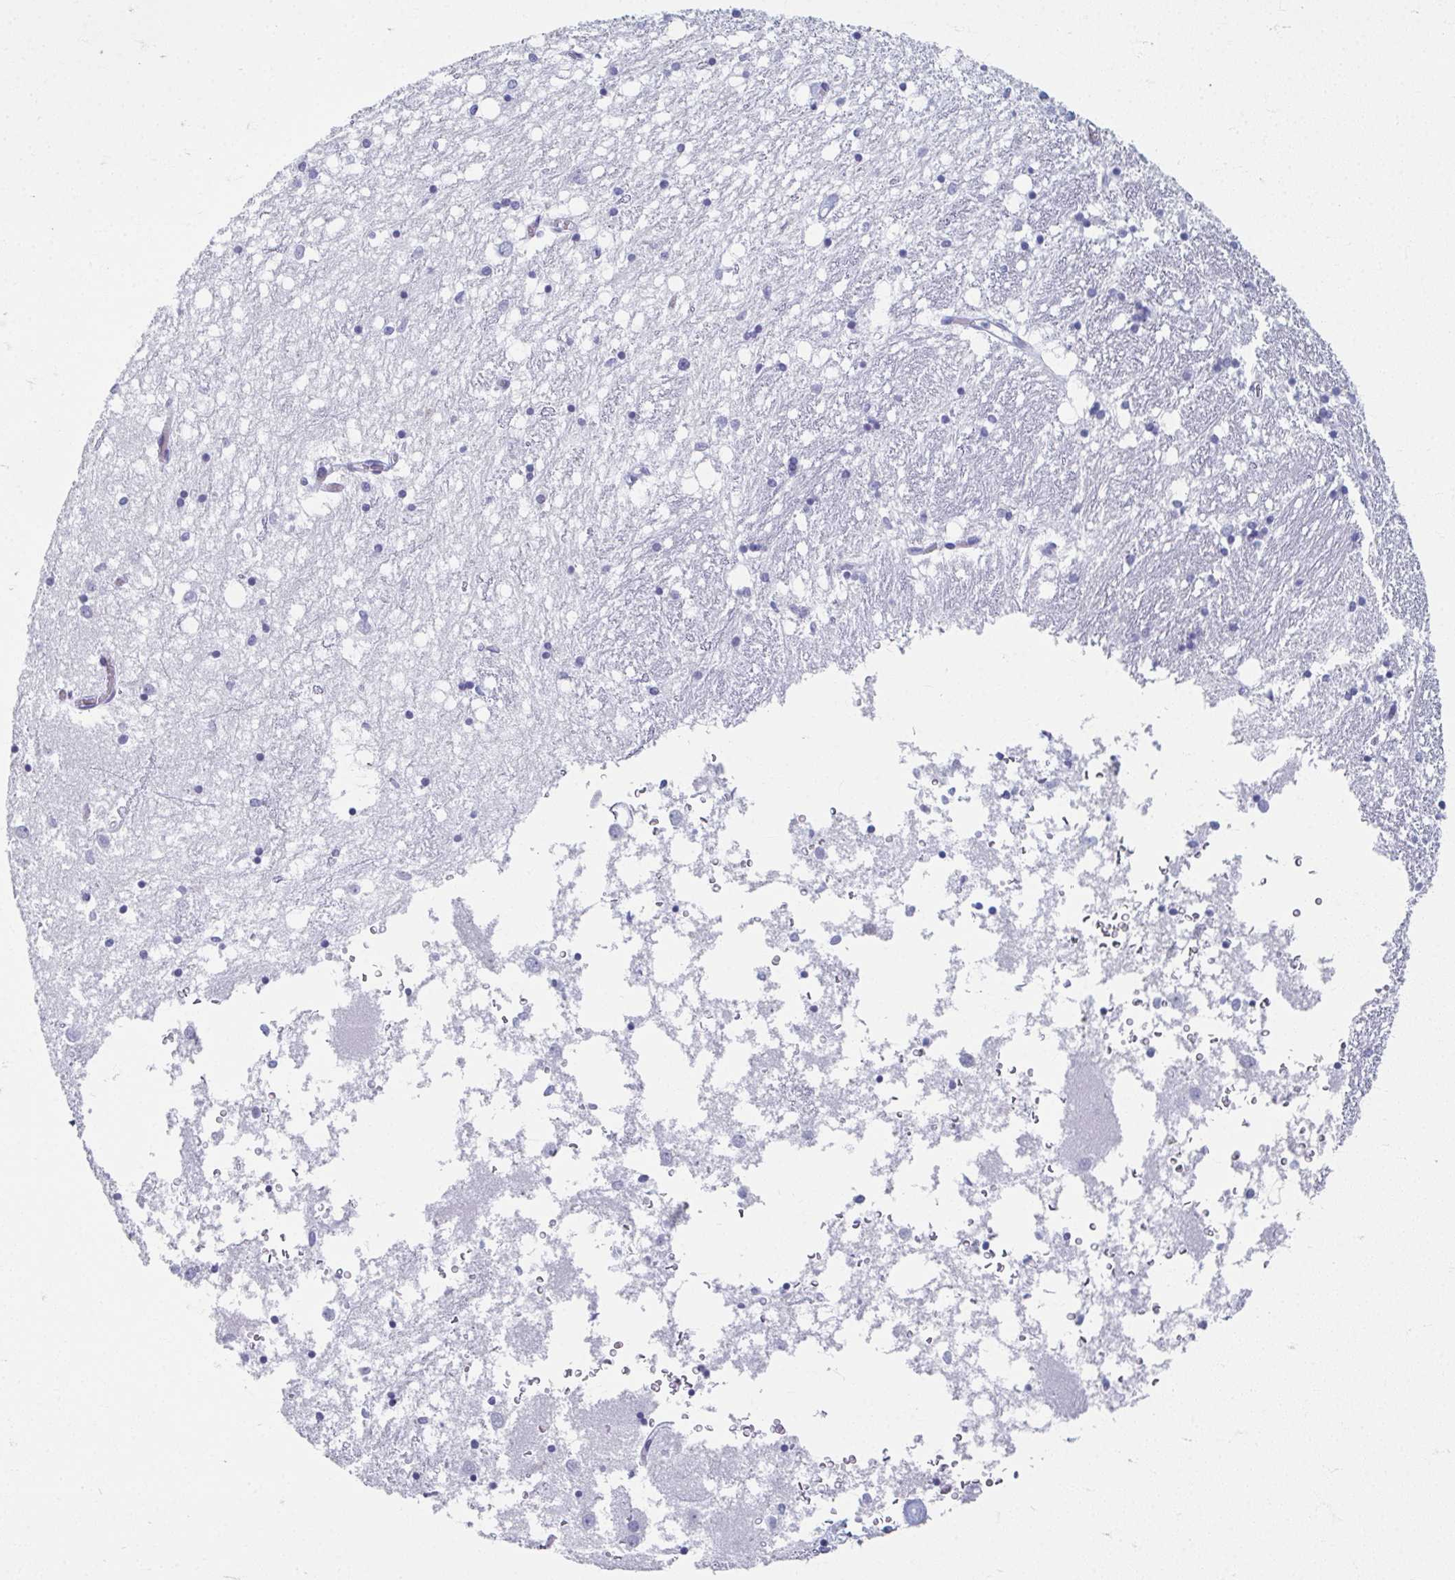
{"staining": {"intensity": "negative", "quantity": "none", "location": "none"}, "tissue": "caudate", "cell_type": "Glial cells", "image_type": "normal", "snomed": [{"axis": "morphology", "description": "Normal tissue, NOS"}, {"axis": "topography", "description": "Lateral ventricle wall"}], "caption": "Immunohistochemistry of unremarkable caudate exhibits no staining in glial cells.", "gene": "GHRL", "patient": {"sex": "male", "age": 70}}